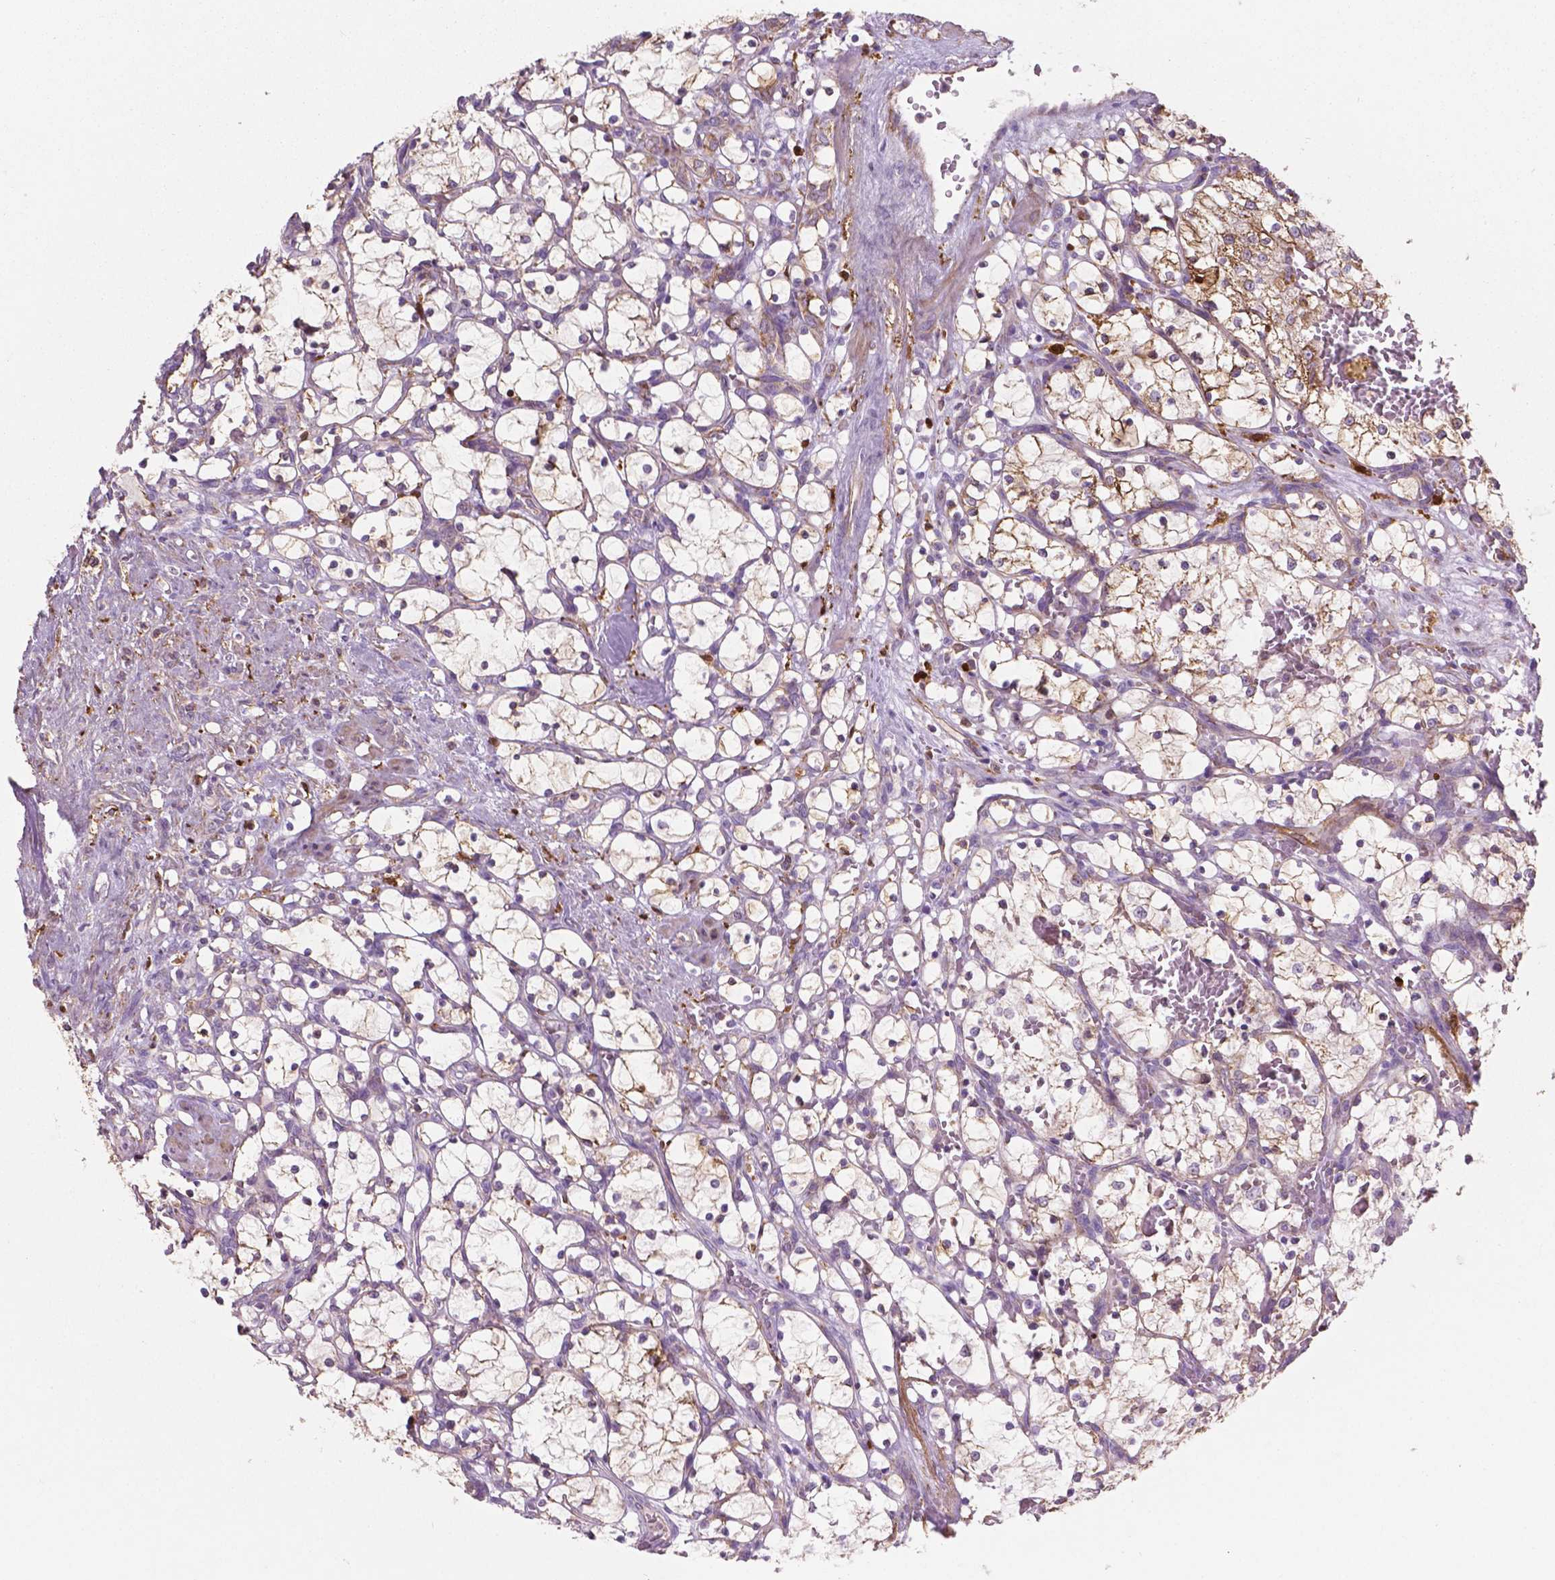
{"staining": {"intensity": "negative", "quantity": "none", "location": "none"}, "tissue": "renal cancer", "cell_type": "Tumor cells", "image_type": "cancer", "snomed": [{"axis": "morphology", "description": "Adenocarcinoma, NOS"}, {"axis": "topography", "description": "Kidney"}], "caption": "This histopathology image is of renal cancer (adenocarcinoma) stained with immunohistochemistry to label a protein in brown with the nuclei are counter-stained blue. There is no positivity in tumor cells. (DAB immunohistochemistry visualized using brightfield microscopy, high magnification).", "gene": "TCAF1", "patient": {"sex": "female", "age": 69}}